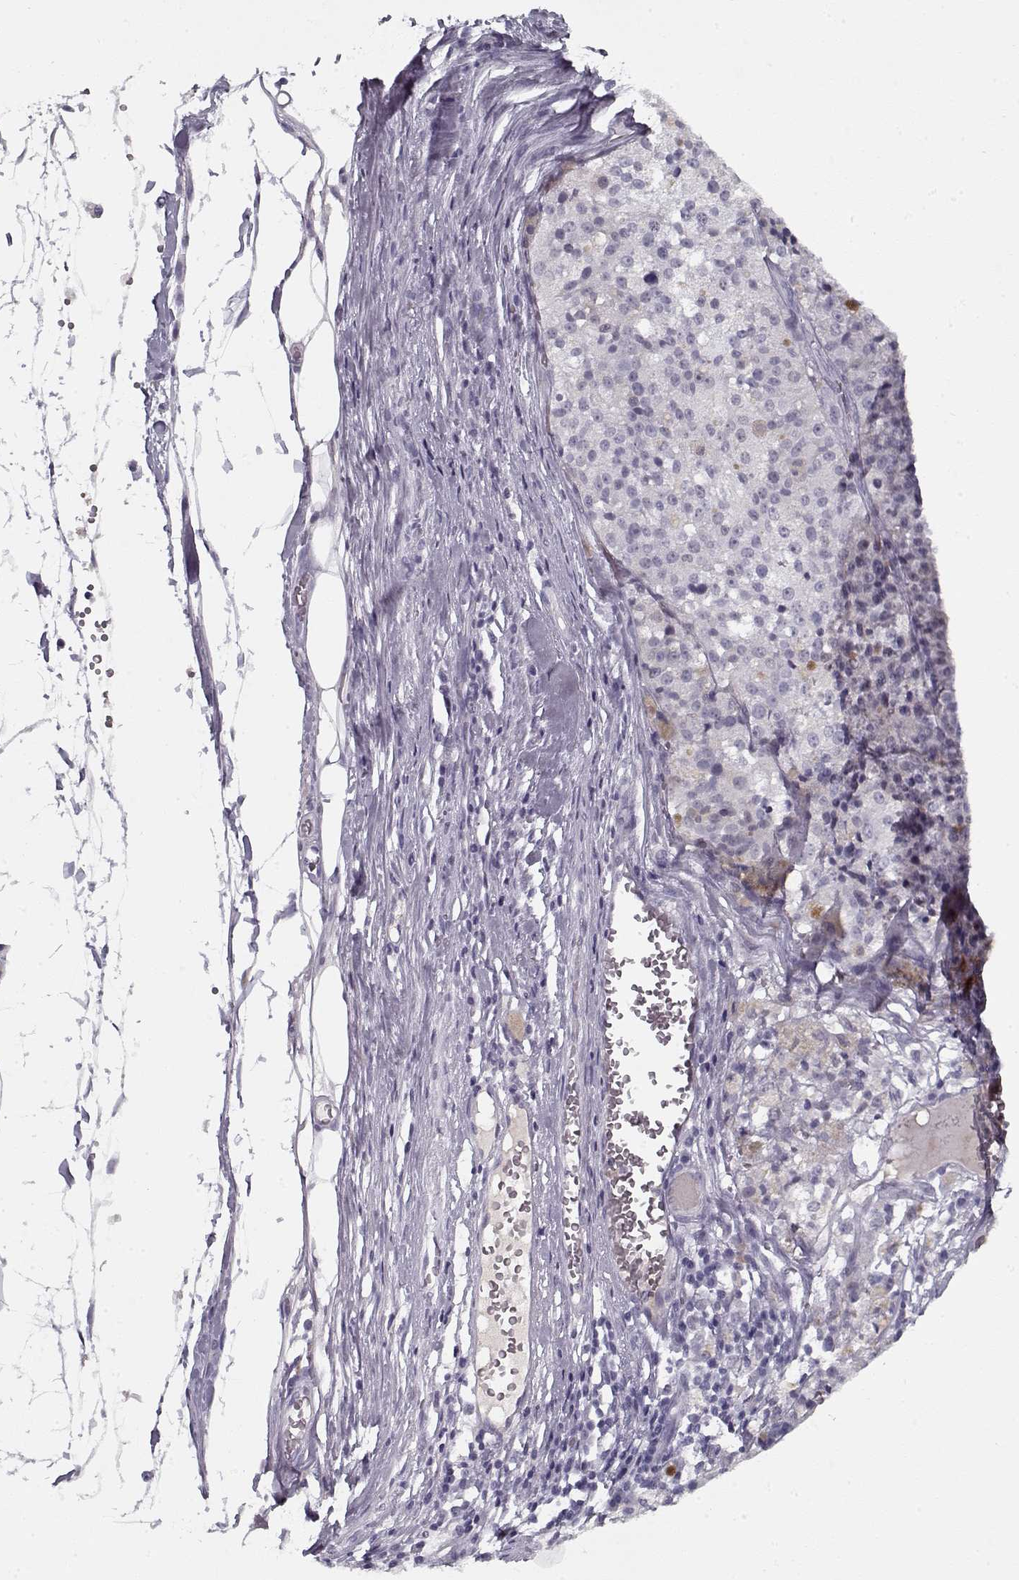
{"staining": {"intensity": "negative", "quantity": "none", "location": "none"}, "tissue": "melanoma", "cell_type": "Tumor cells", "image_type": "cancer", "snomed": [{"axis": "morphology", "description": "Malignant melanoma, Metastatic site"}, {"axis": "topography", "description": "Lymph node"}], "caption": "A photomicrograph of malignant melanoma (metastatic site) stained for a protein reveals no brown staining in tumor cells.", "gene": "SPACA9", "patient": {"sex": "female", "age": 64}}